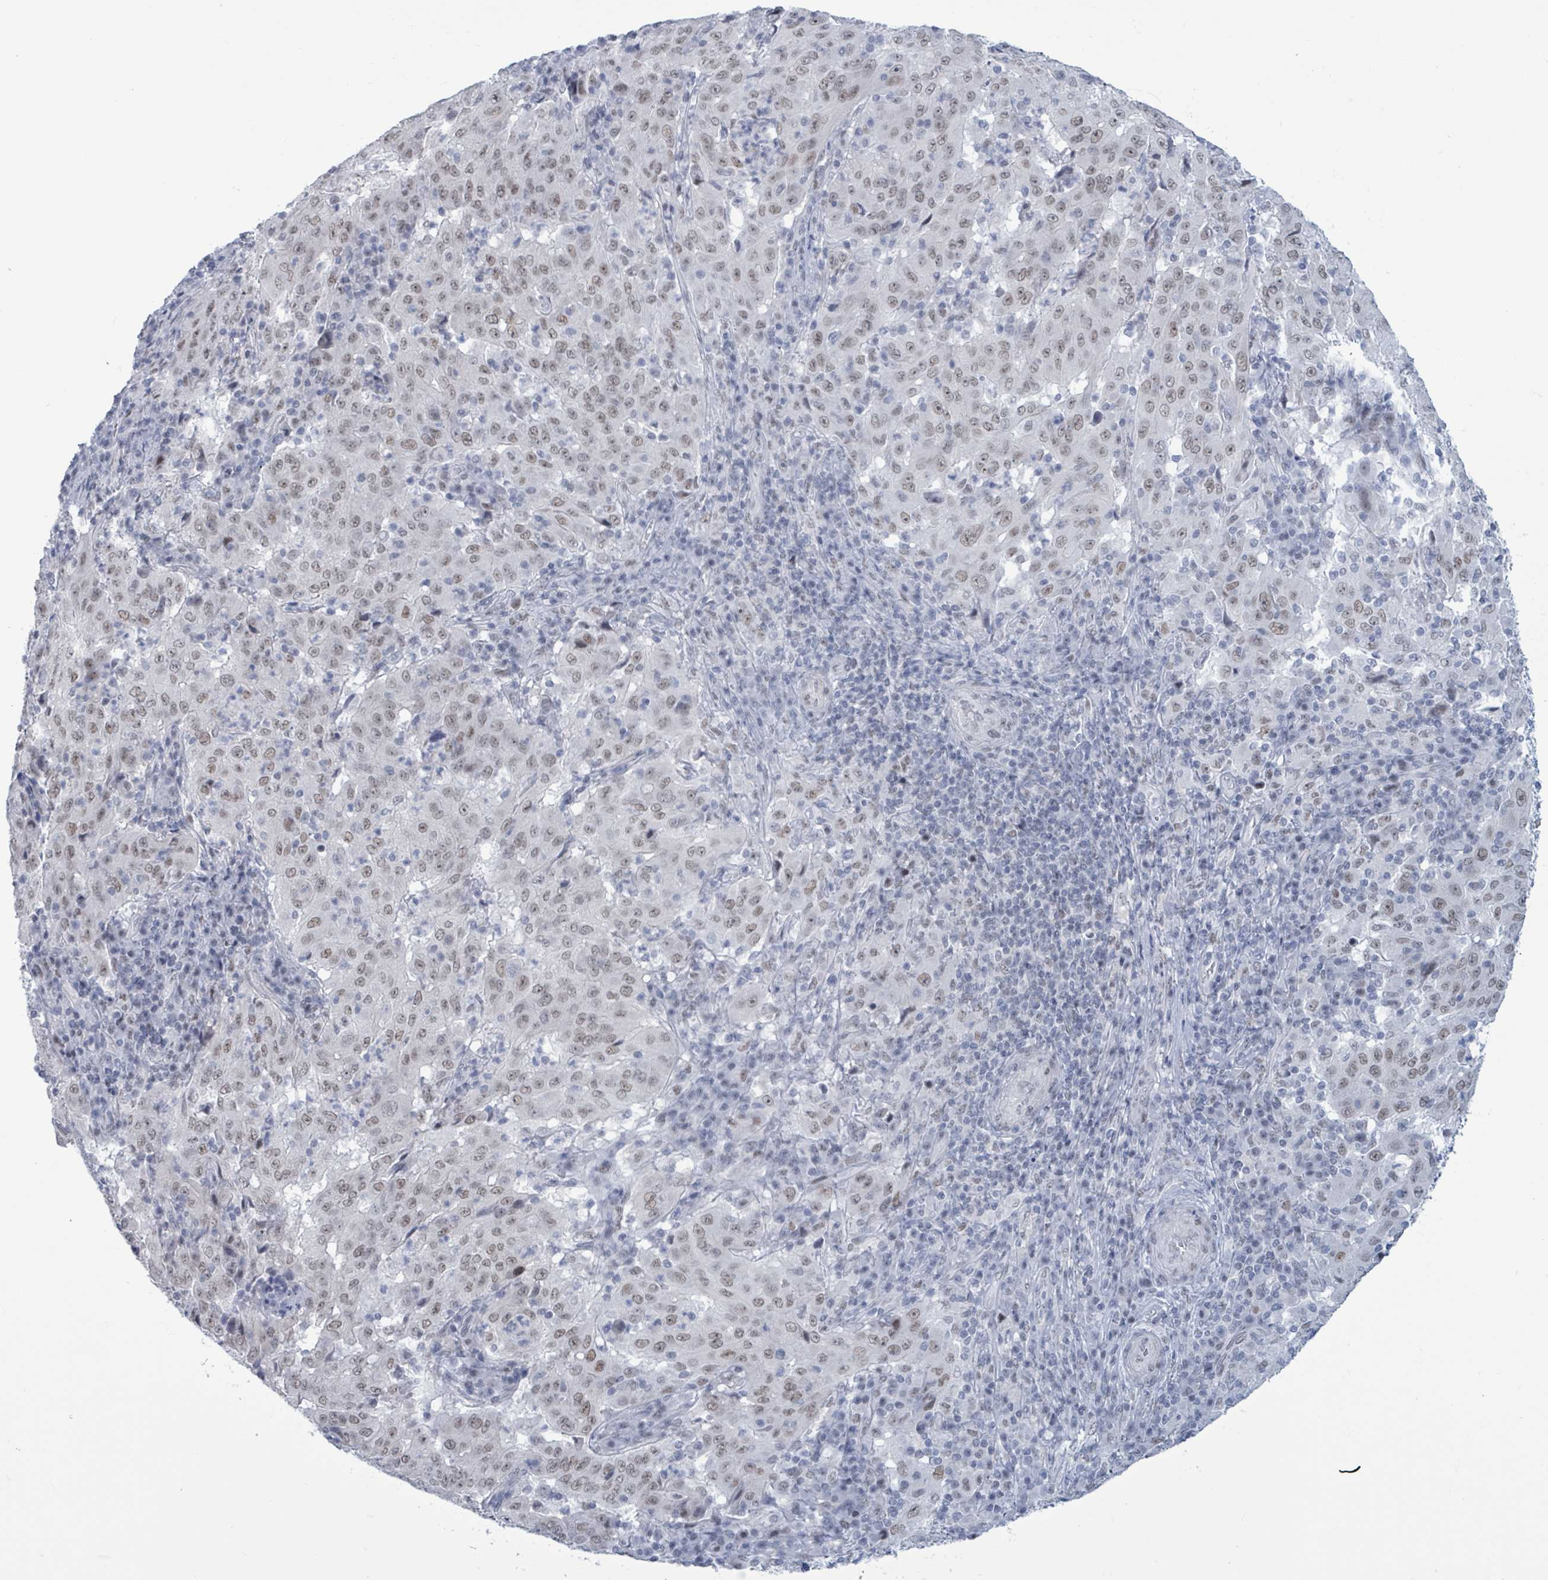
{"staining": {"intensity": "weak", "quantity": ">75%", "location": "nuclear"}, "tissue": "pancreatic cancer", "cell_type": "Tumor cells", "image_type": "cancer", "snomed": [{"axis": "morphology", "description": "Adenocarcinoma, NOS"}, {"axis": "topography", "description": "Pancreas"}], "caption": "Protein staining displays weak nuclear positivity in about >75% of tumor cells in adenocarcinoma (pancreatic).", "gene": "CT45A5", "patient": {"sex": "male", "age": 63}}